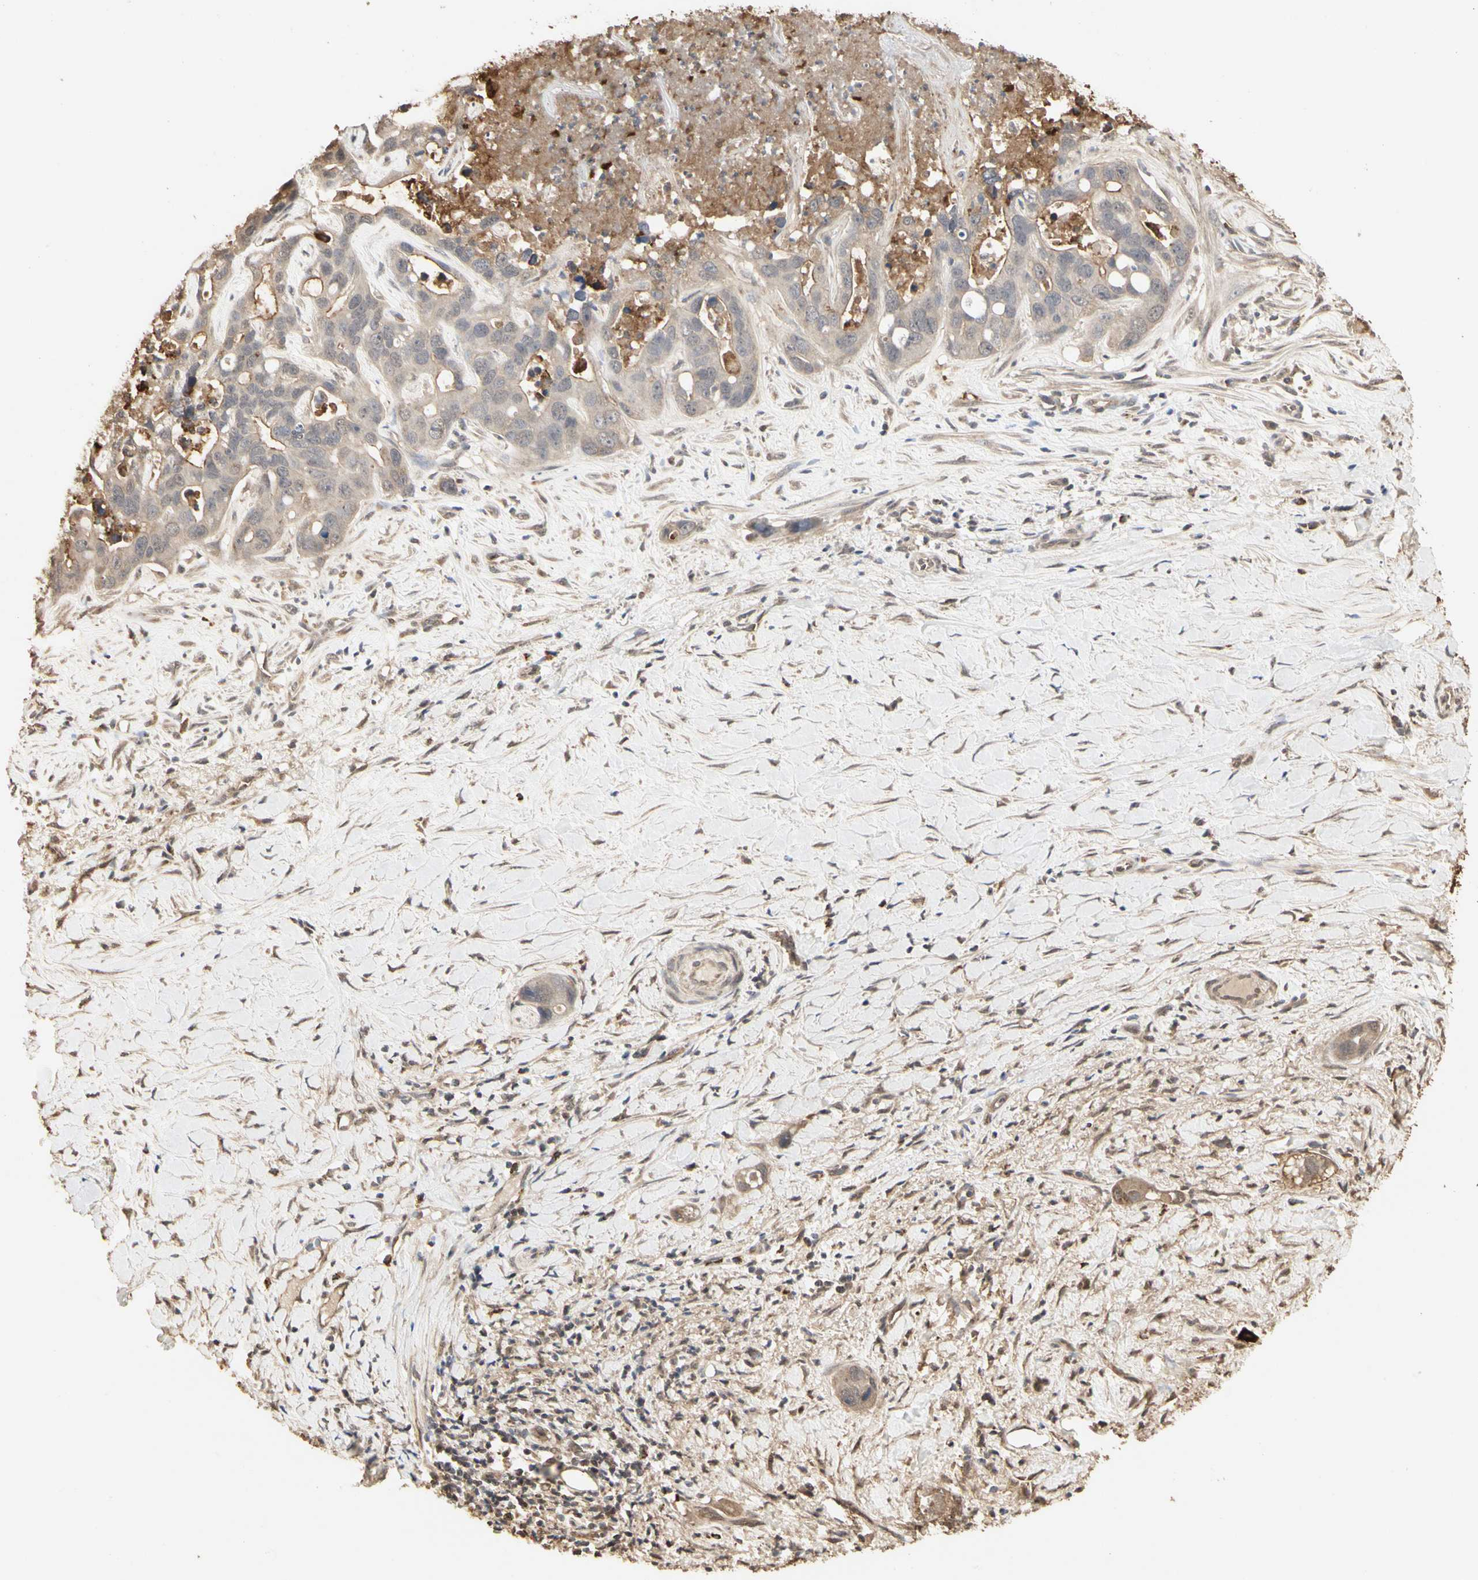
{"staining": {"intensity": "weak", "quantity": ">75%", "location": "cytoplasmic/membranous"}, "tissue": "liver cancer", "cell_type": "Tumor cells", "image_type": "cancer", "snomed": [{"axis": "morphology", "description": "Cholangiocarcinoma"}, {"axis": "topography", "description": "Liver"}], "caption": "Immunohistochemistry histopathology image of neoplastic tissue: human liver cancer stained using IHC displays low levels of weak protein expression localized specifically in the cytoplasmic/membranous of tumor cells, appearing as a cytoplasmic/membranous brown color.", "gene": "TAOK1", "patient": {"sex": "female", "age": 65}}